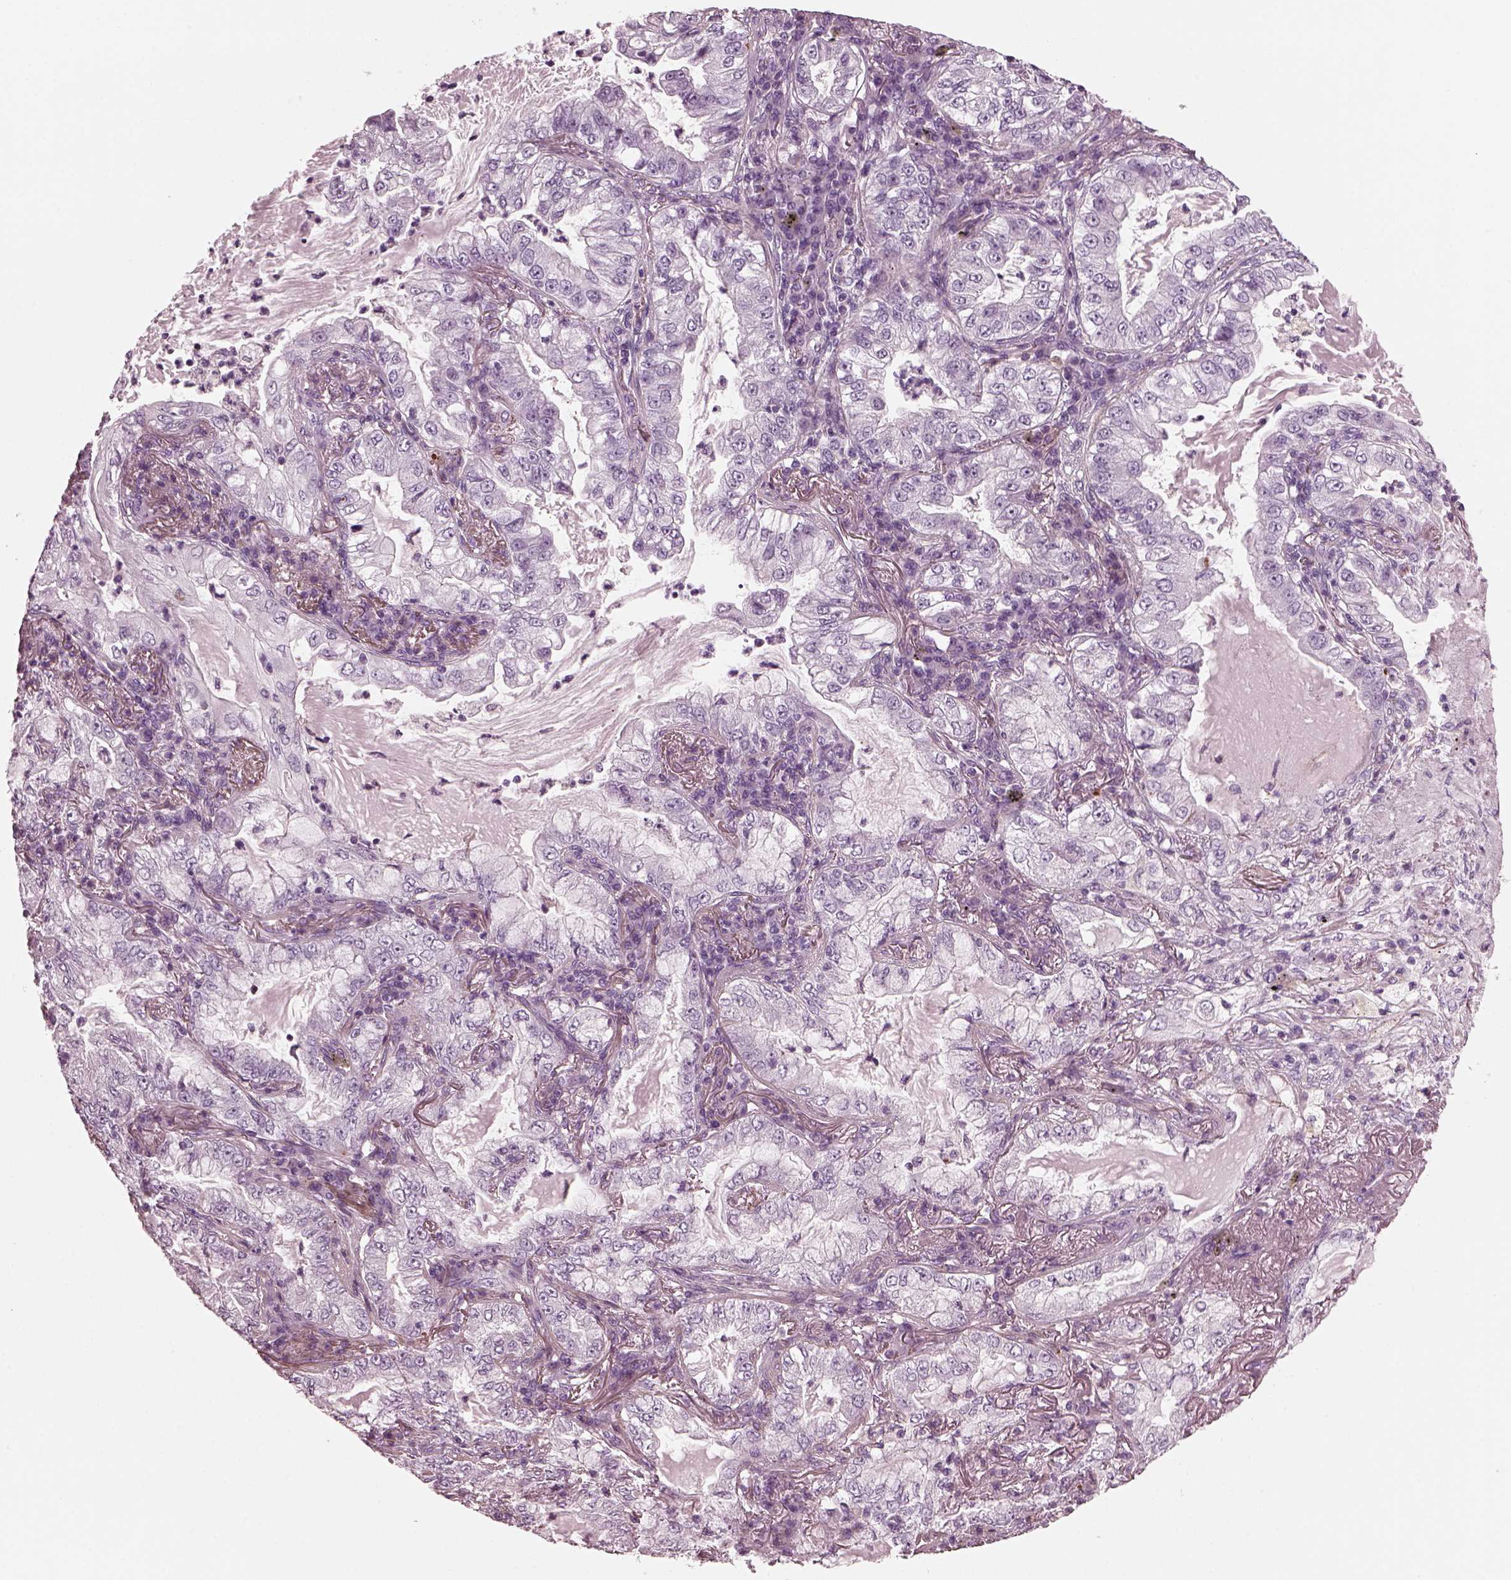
{"staining": {"intensity": "negative", "quantity": "none", "location": "none"}, "tissue": "lung cancer", "cell_type": "Tumor cells", "image_type": "cancer", "snomed": [{"axis": "morphology", "description": "Adenocarcinoma, NOS"}, {"axis": "topography", "description": "Lung"}], "caption": "Immunohistochemistry of human lung cancer displays no expression in tumor cells.", "gene": "GDF11", "patient": {"sex": "female", "age": 73}}